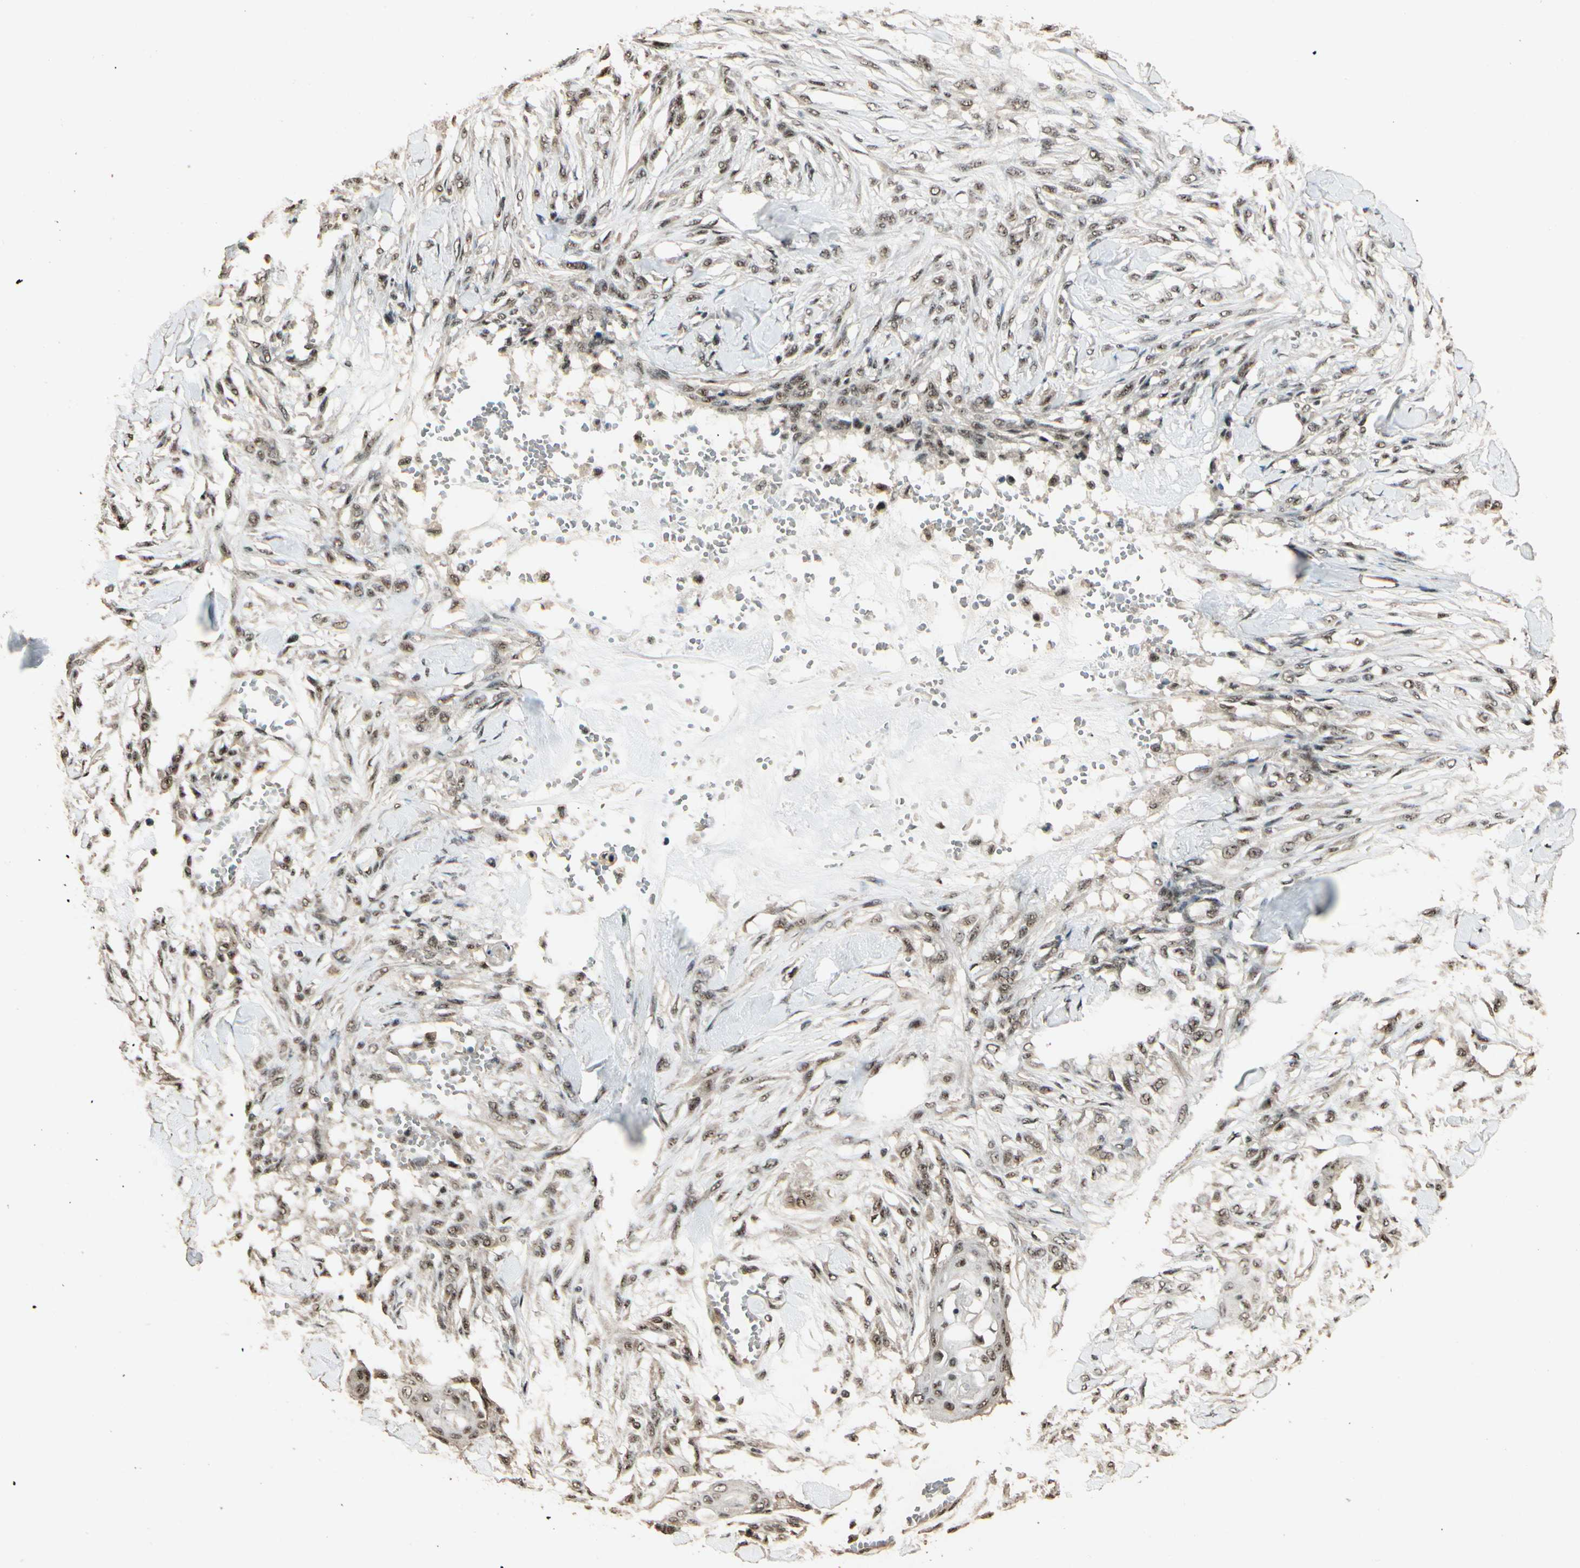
{"staining": {"intensity": "moderate", "quantity": ">75%", "location": "nuclear"}, "tissue": "skin cancer", "cell_type": "Tumor cells", "image_type": "cancer", "snomed": [{"axis": "morphology", "description": "Normal tissue, NOS"}, {"axis": "morphology", "description": "Squamous cell carcinoma, NOS"}, {"axis": "topography", "description": "Skin"}], "caption": "A medium amount of moderate nuclear positivity is appreciated in about >75% of tumor cells in squamous cell carcinoma (skin) tissue. The staining was performed using DAB (3,3'-diaminobenzidine), with brown indicating positive protein expression. Nuclei are stained blue with hematoxylin.", "gene": "RBM25", "patient": {"sex": "female", "age": 59}}